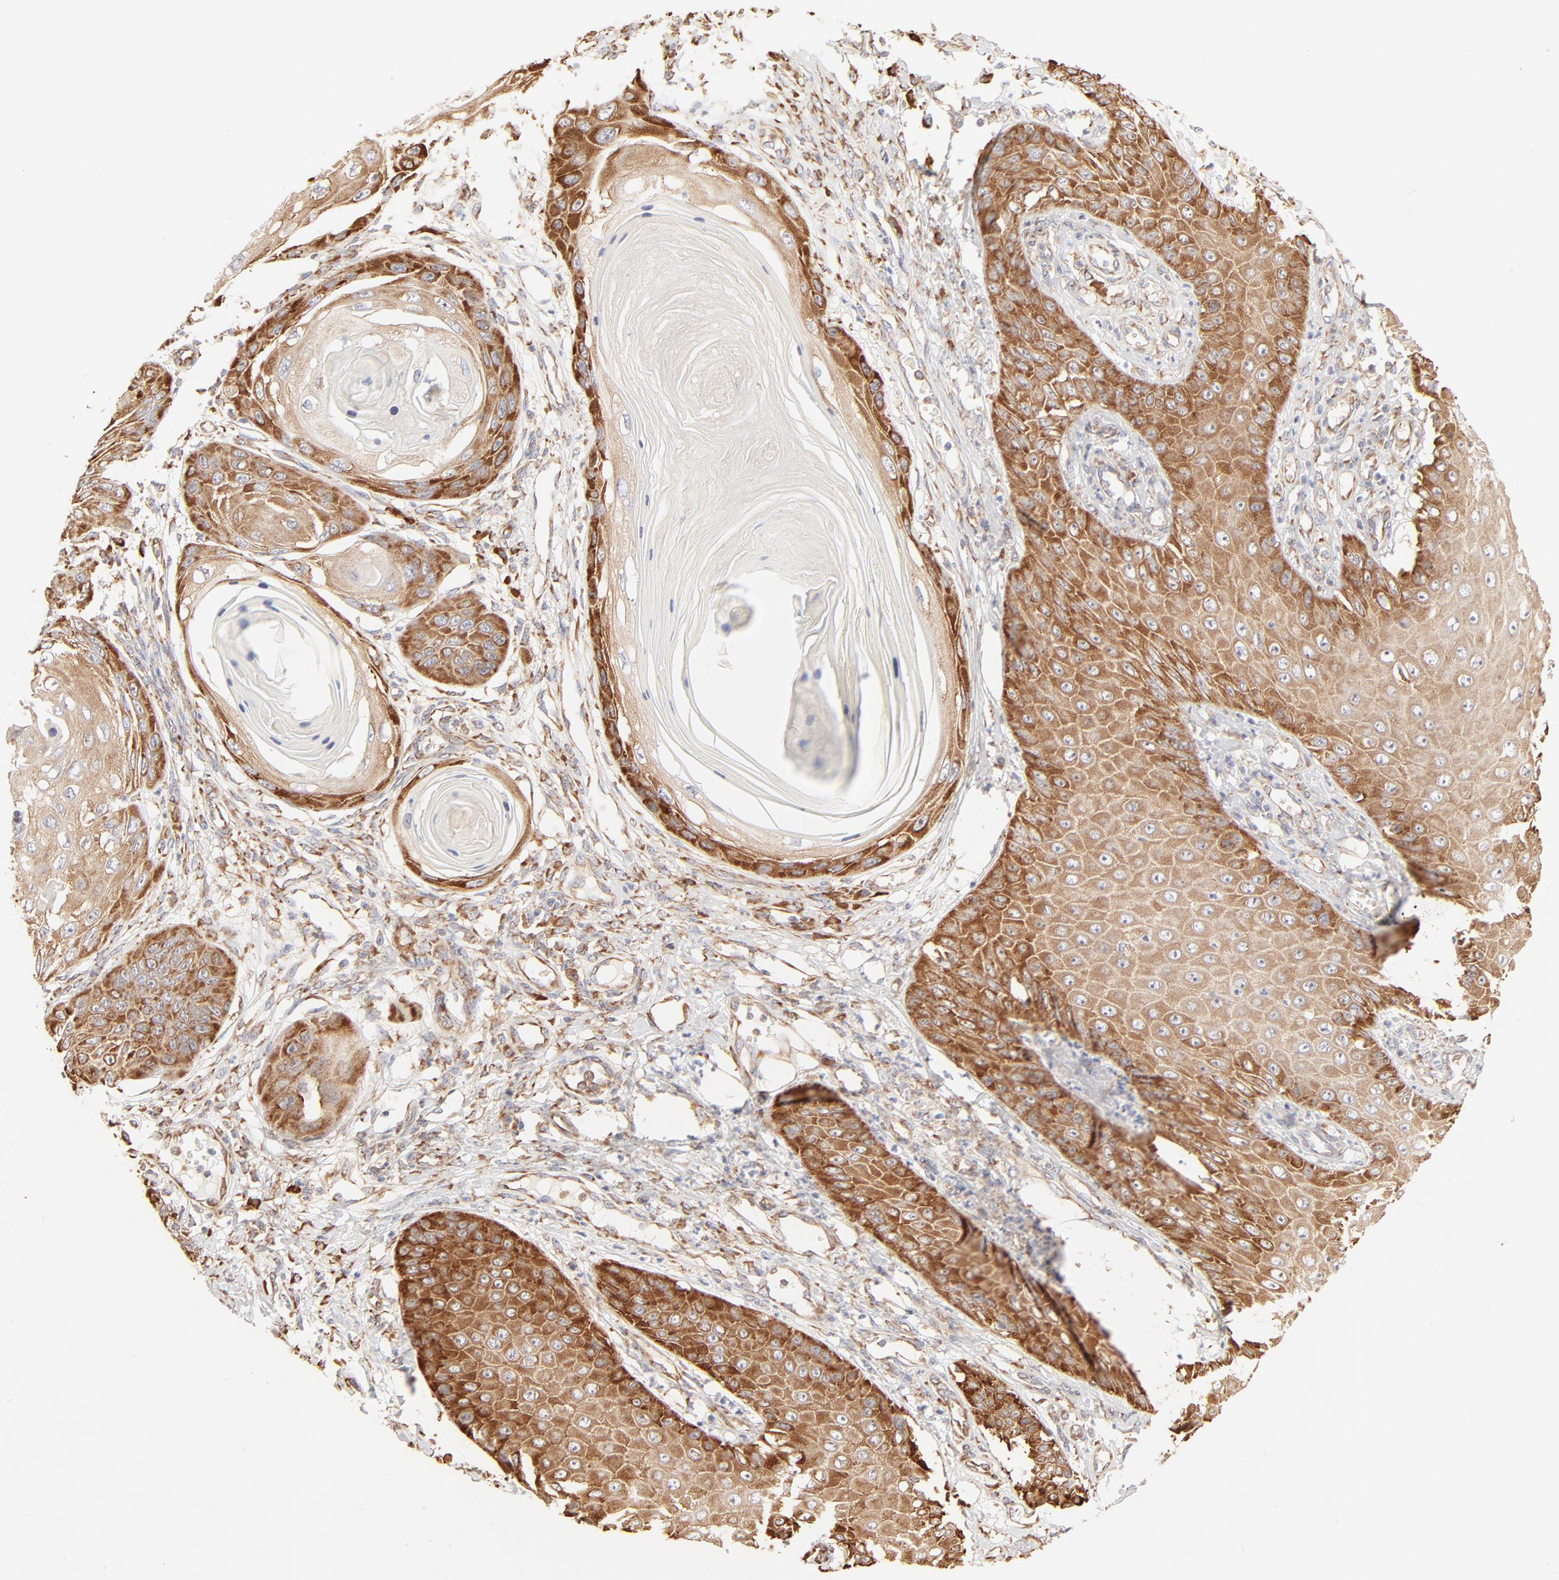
{"staining": {"intensity": "strong", "quantity": ">75%", "location": "cytoplasmic/membranous"}, "tissue": "skin cancer", "cell_type": "Tumor cells", "image_type": "cancer", "snomed": [{"axis": "morphology", "description": "Squamous cell carcinoma, NOS"}, {"axis": "topography", "description": "Skin"}], "caption": "Brown immunohistochemical staining in human skin cancer exhibits strong cytoplasmic/membranous expression in about >75% of tumor cells.", "gene": "RPS20", "patient": {"sex": "female", "age": 40}}